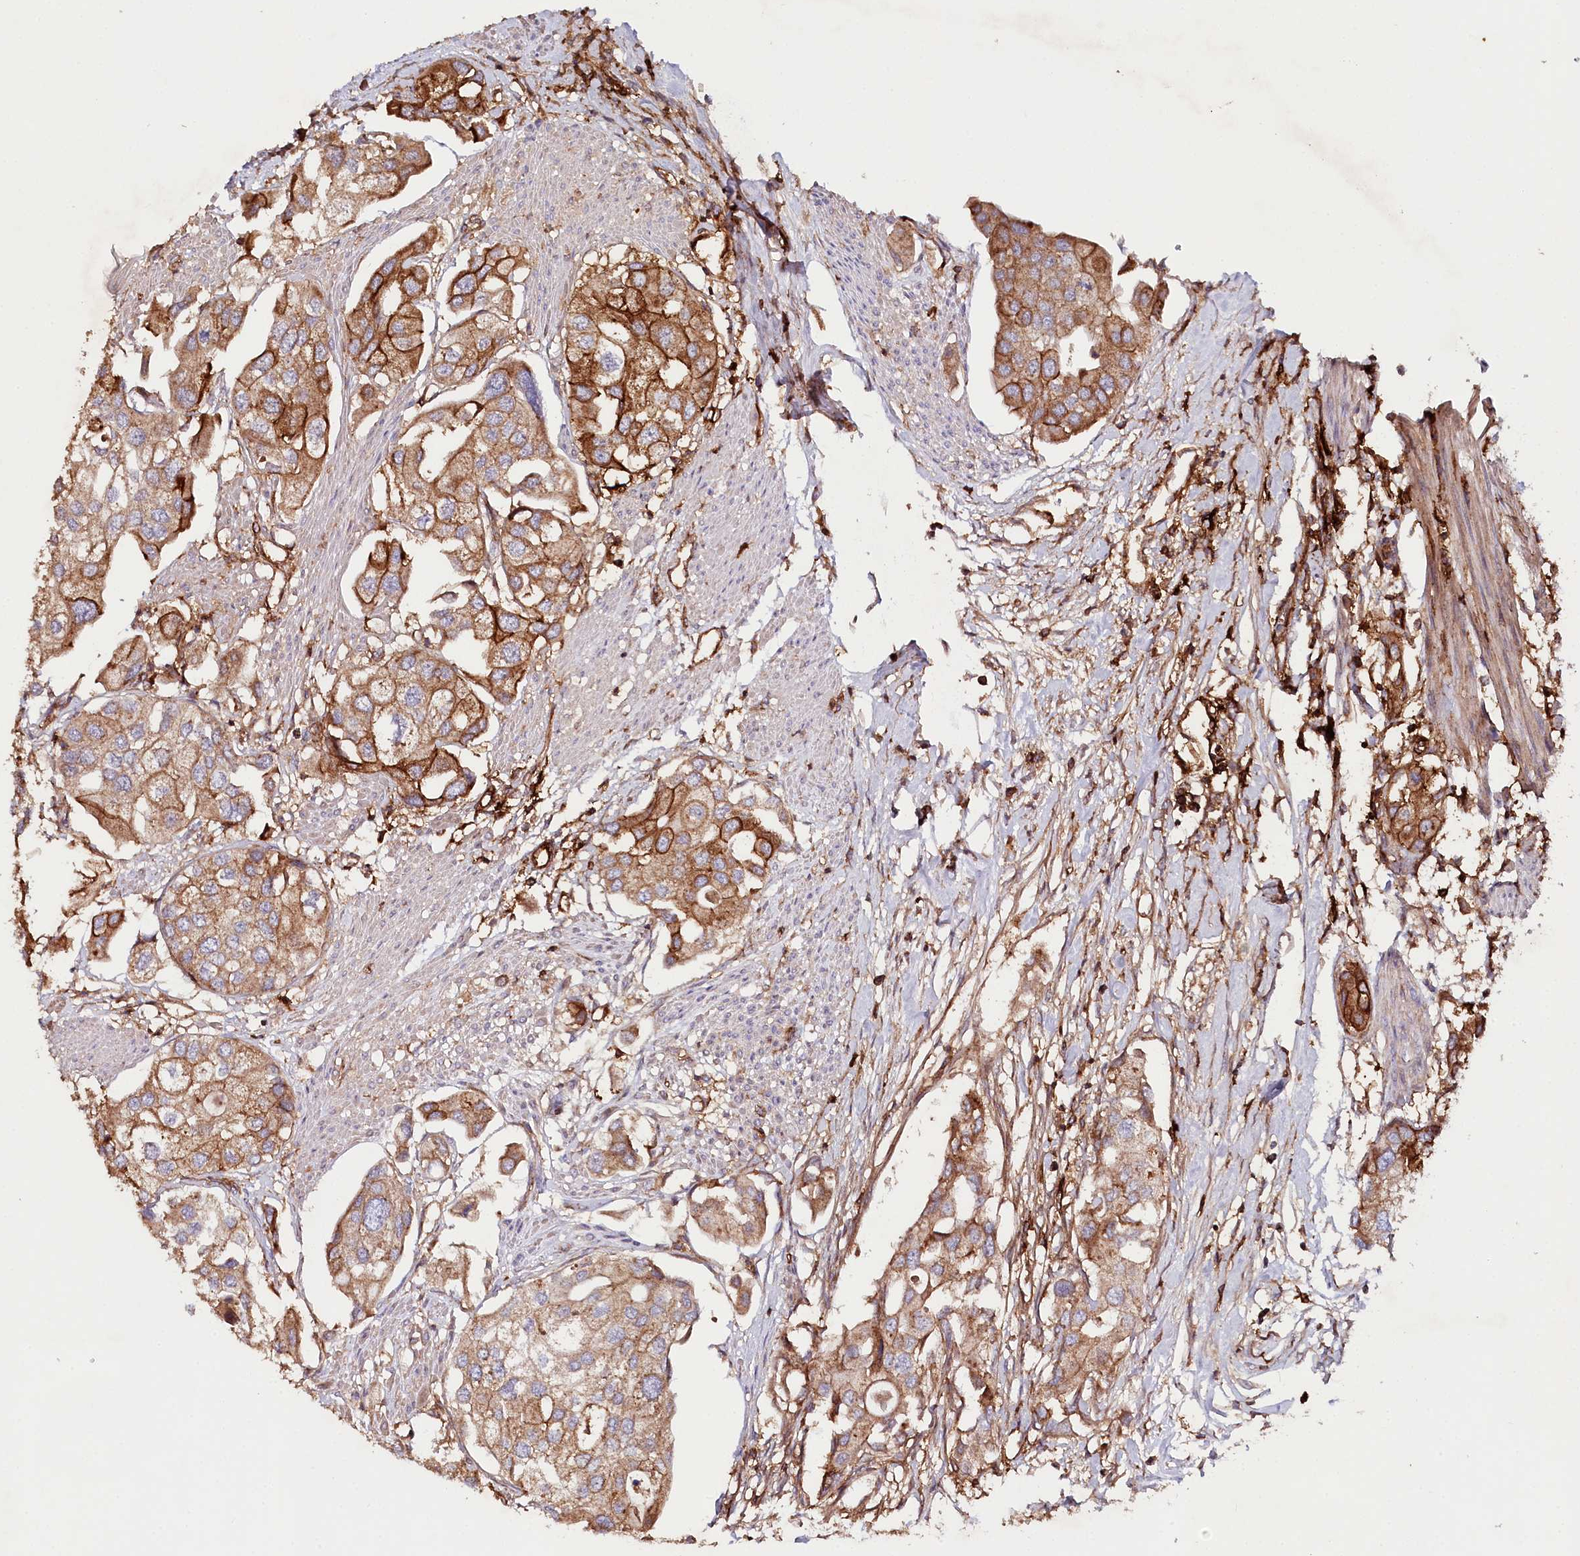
{"staining": {"intensity": "strong", "quantity": "25%-75%", "location": "cytoplasmic/membranous"}, "tissue": "urothelial cancer", "cell_type": "Tumor cells", "image_type": "cancer", "snomed": [{"axis": "morphology", "description": "Urothelial carcinoma, High grade"}, {"axis": "topography", "description": "Urinary bladder"}], "caption": "Tumor cells reveal strong cytoplasmic/membranous expression in approximately 25%-75% of cells in urothelial cancer. The staining is performed using DAB (3,3'-diaminobenzidine) brown chromogen to label protein expression. The nuclei are counter-stained blue using hematoxylin.", "gene": "RBP5", "patient": {"sex": "male", "age": 64}}